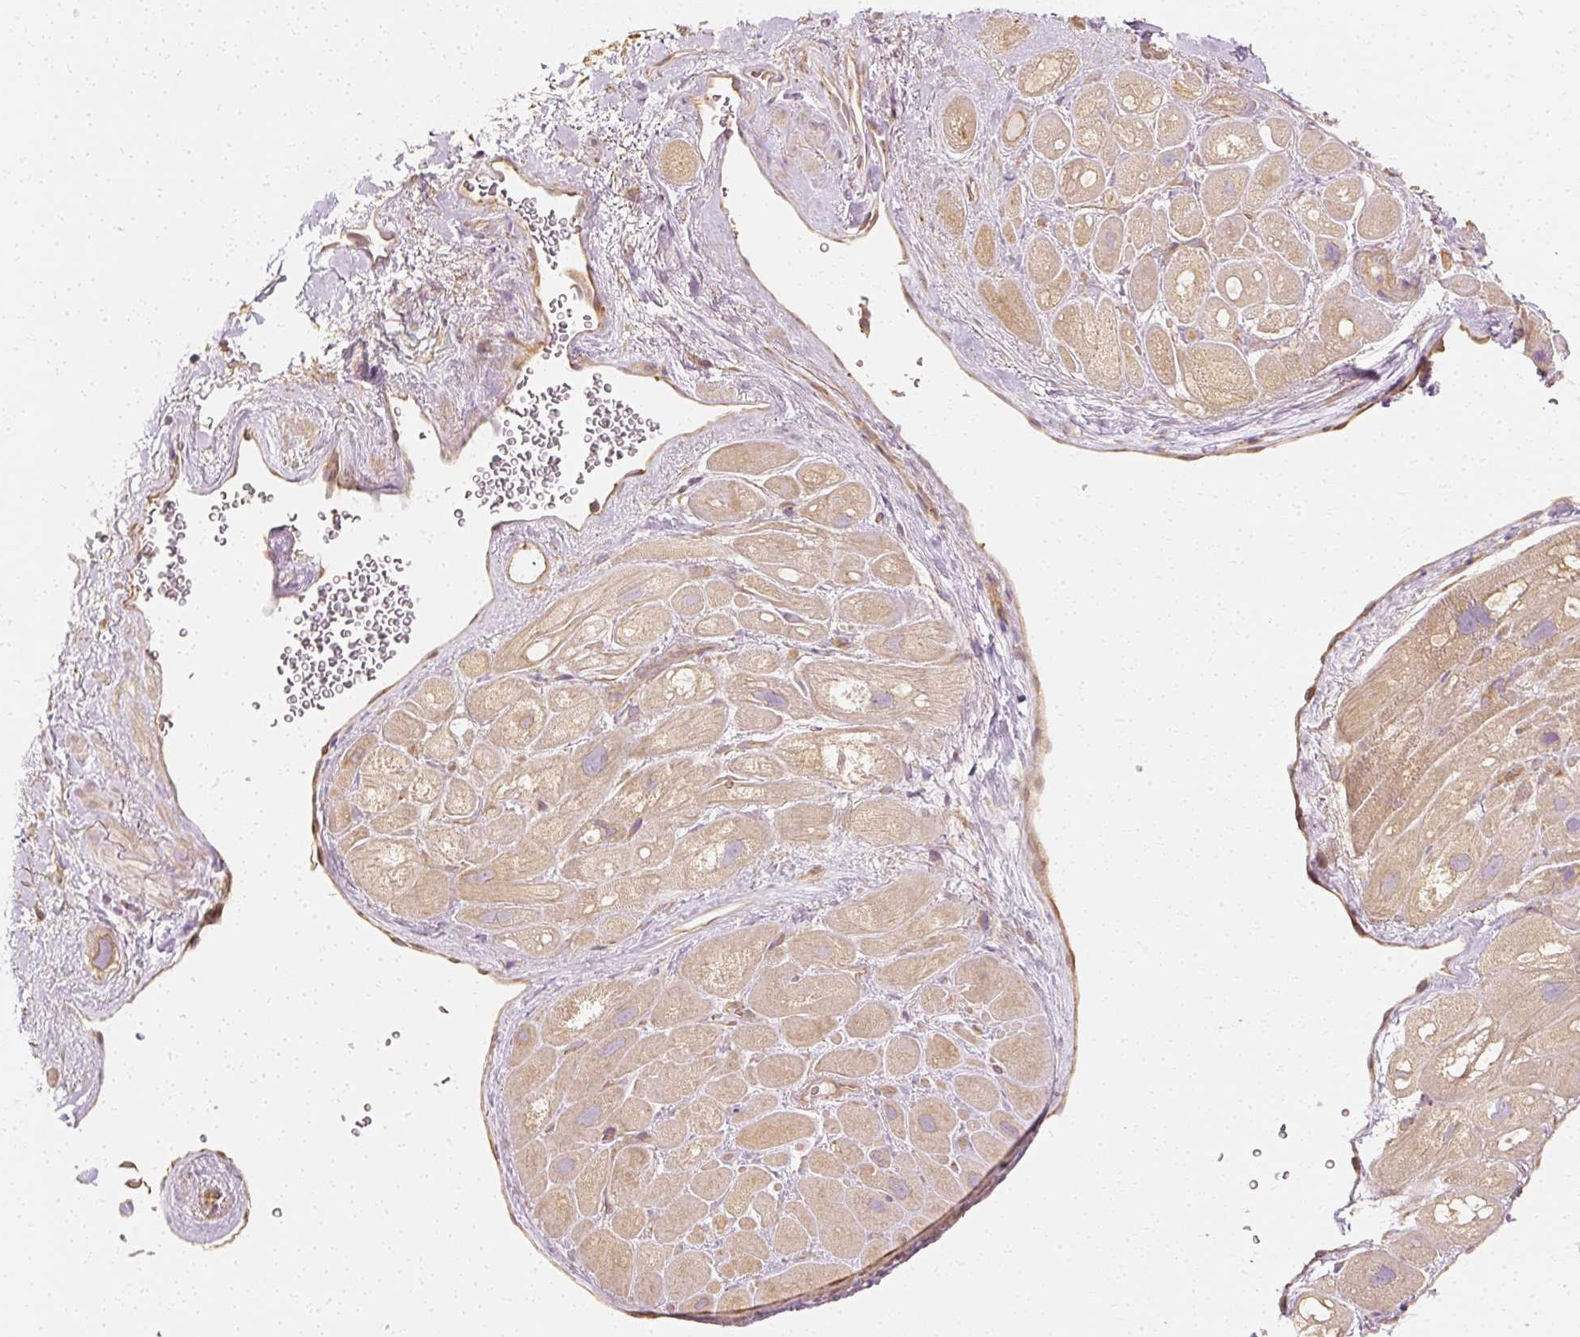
{"staining": {"intensity": "weak", "quantity": "25%-75%", "location": "cytoplasmic/membranous"}, "tissue": "heart muscle", "cell_type": "Cardiomyocytes", "image_type": "normal", "snomed": [{"axis": "morphology", "description": "Normal tissue, NOS"}, {"axis": "topography", "description": "Heart"}], "caption": "Weak cytoplasmic/membranous protein positivity is appreciated in approximately 25%-75% of cardiomyocytes in heart muscle.", "gene": "GNAQ", "patient": {"sex": "male", "age": 49}}